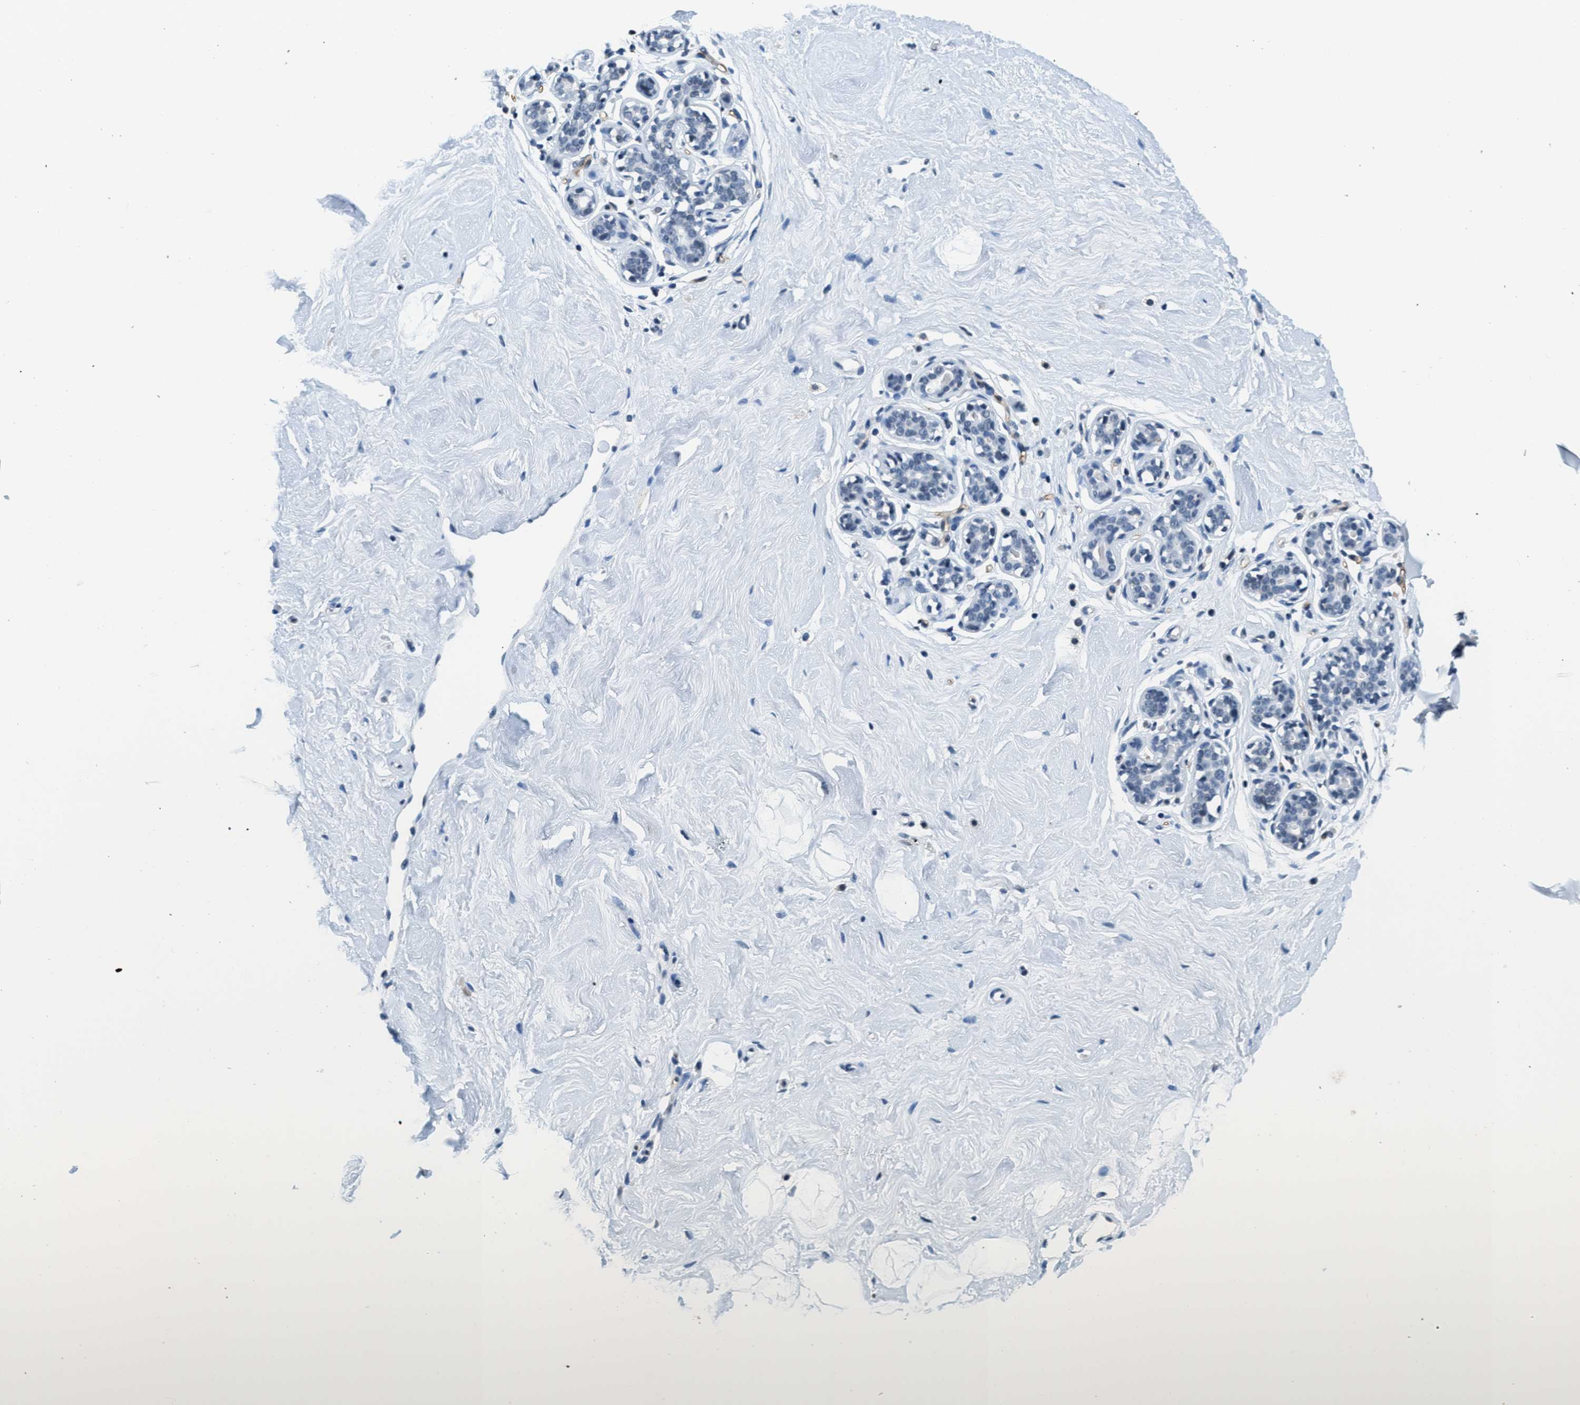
{"staining": {"intensity": "negative", "quantity": "none", "location": "none"}, "tissue": "breast", "cell_type": "Adipocytes", "image_type": "normal", "snomed": [{"axis": "morphology", "description": "Normal tissue, NOS"}, {"axis": "topography", "description": "Breast"}], "caption": "Photomicrograph shows no protein staining in adipocytes of normal breast. (DAB (3,3'-diaminobenzidine) IHC, high magnification).", "gene": "CA4", "patient": {"sex": "female", "age": 23}}